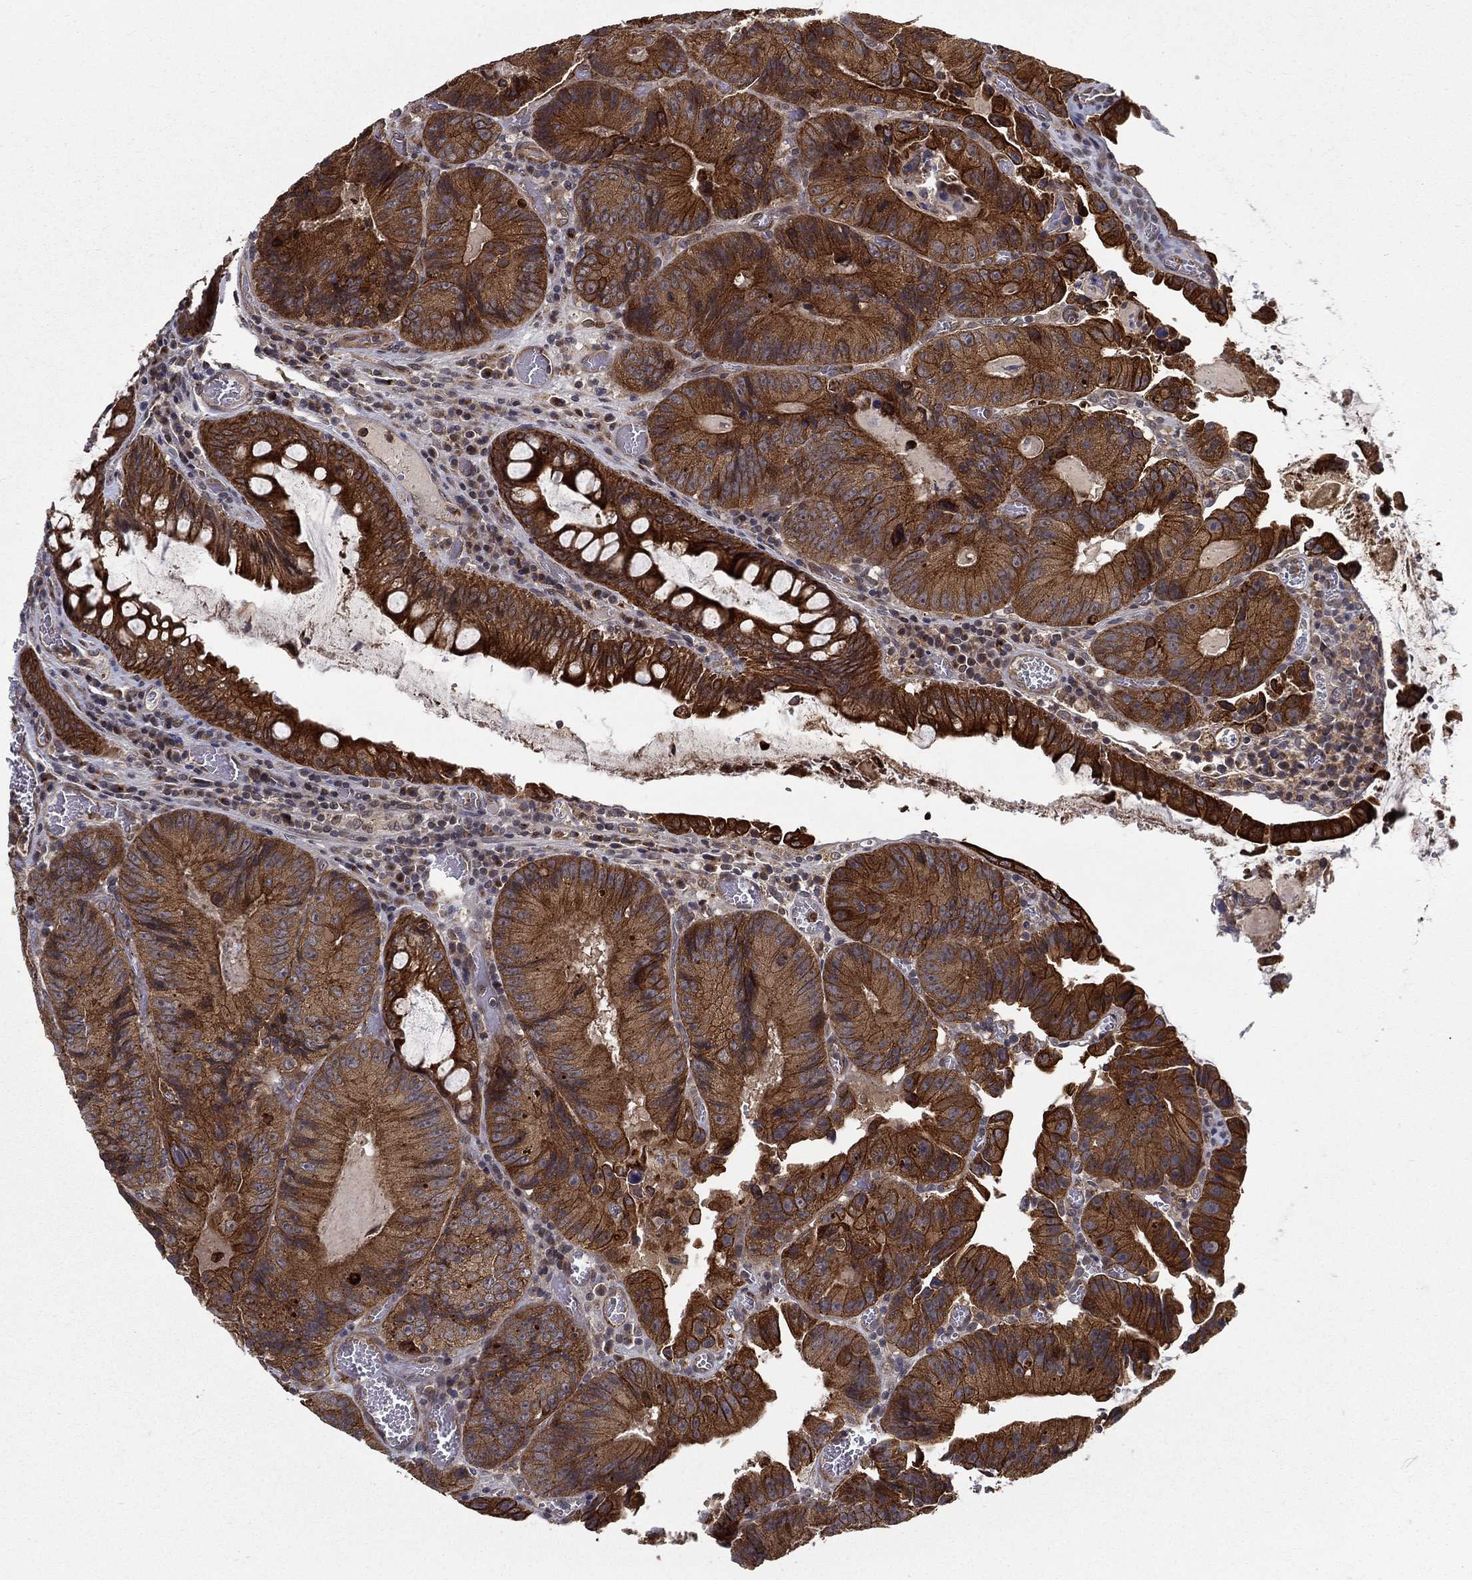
{"staining": {"intensity": "strong", "quantity": ">75%", "location": "cytoplasmic/membranous"}, "tissue": "colorectal cancer", "cell_type": "Tumor cells", "image_type": "cancer", "snomed": [{"axis": "morphology", "description": "Adenocarcinoma, NOS"}, {"axis": "topography", "description": "Colon"}], "caption": "Brown immunohistochemical staining in colorectal adenocarcinoma shows strong cytoplasmic/membranous positivity in approximately >75% of tumor cells.", "gene": "UACA", "patient": {"sex": "female", "age": 86}}